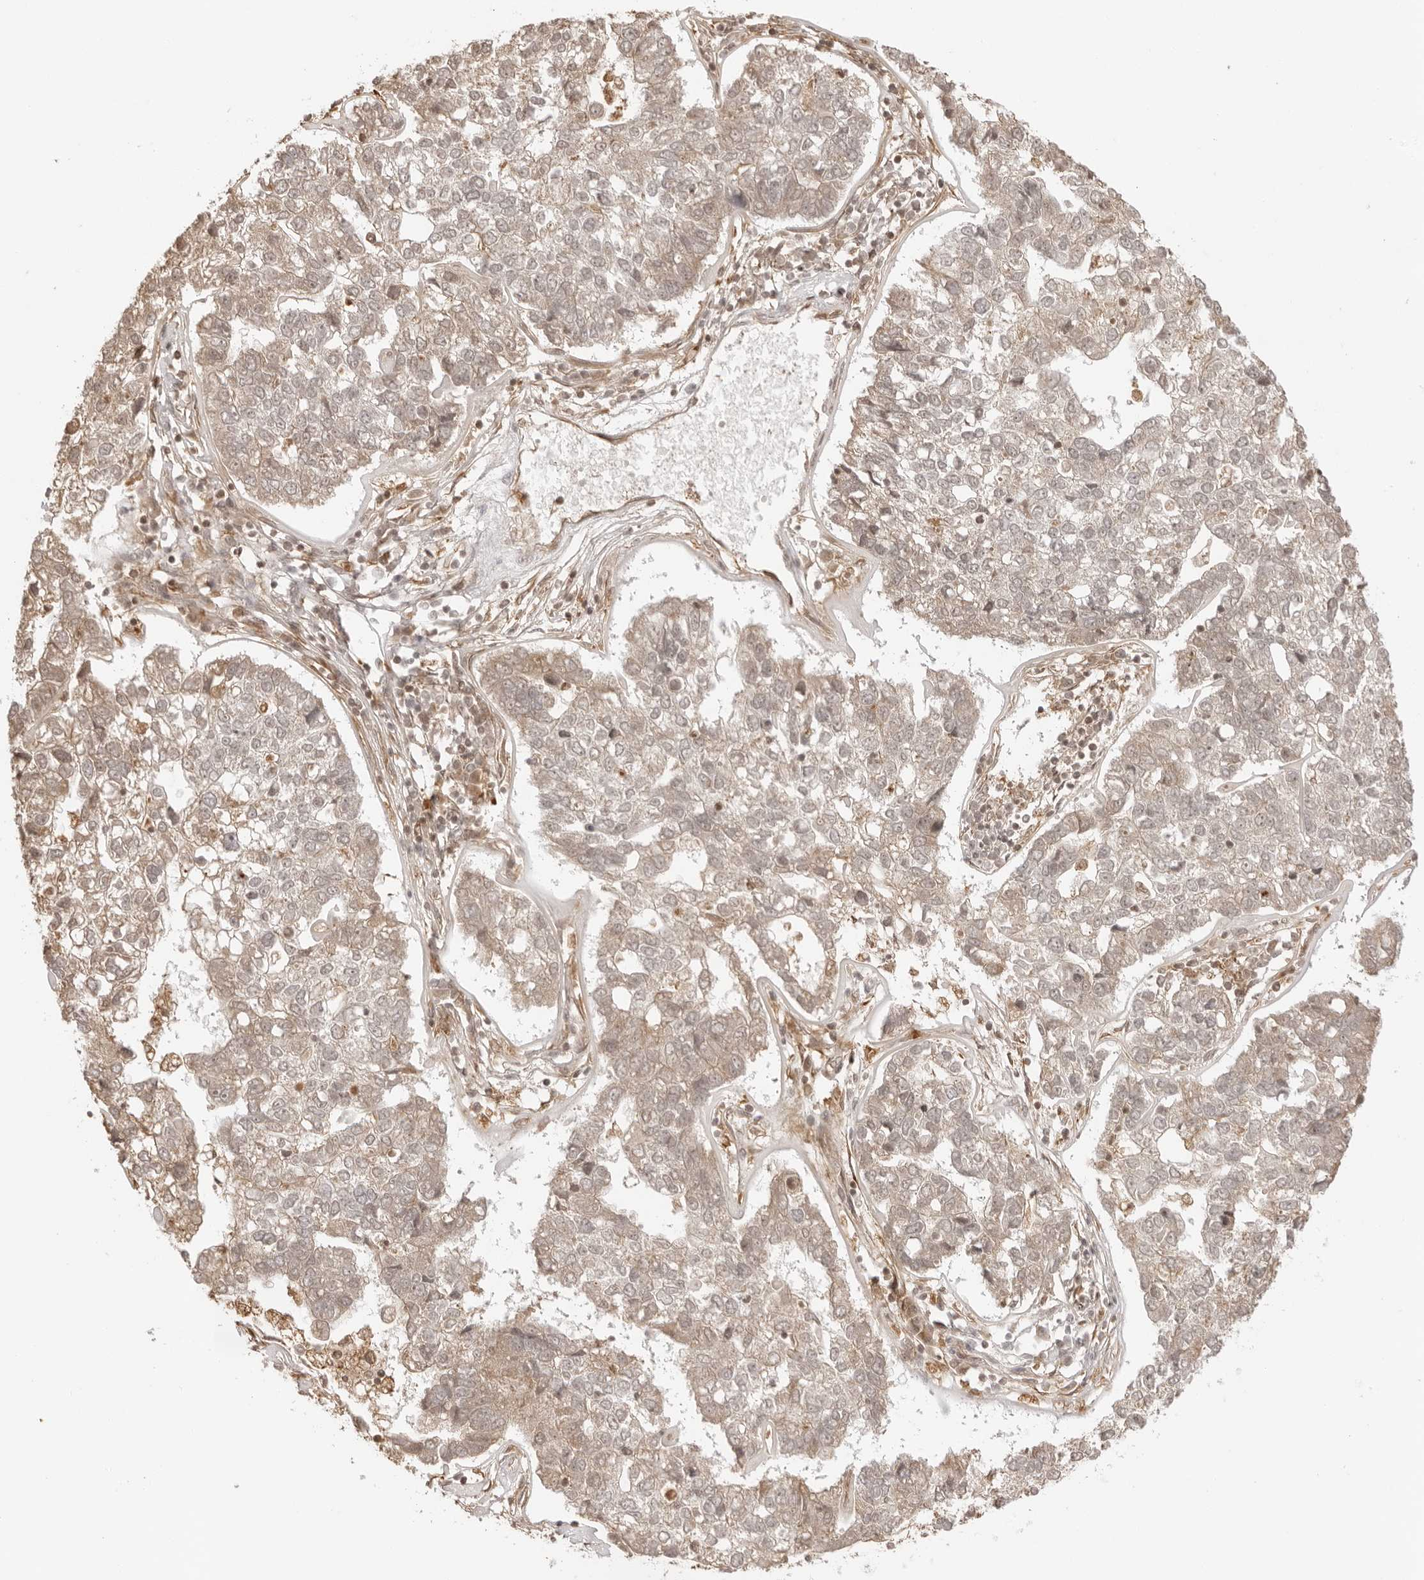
{"staining": {"intensity": "weak", "quantity": "<25%", "location": "cytoplasmic/membranous"}, "tissue": "pancreatic cancer", "cell_type": "Tumor cells", "image_type": "cancer", "snomed": [{"axis": "morphology", "description": "Adenocarcinoma, NOS"}, {"axis": "topography", "description": "Pancreas"}], "caption": "DAB (3,3'-diaminobenzidine) immunohistochemical staining of pancreatic cancer (adenocarcinoma) shows no significant expression in tumor cells.", "gene": "IKBKE", "patient": {"sex": "female", "age": 61}}